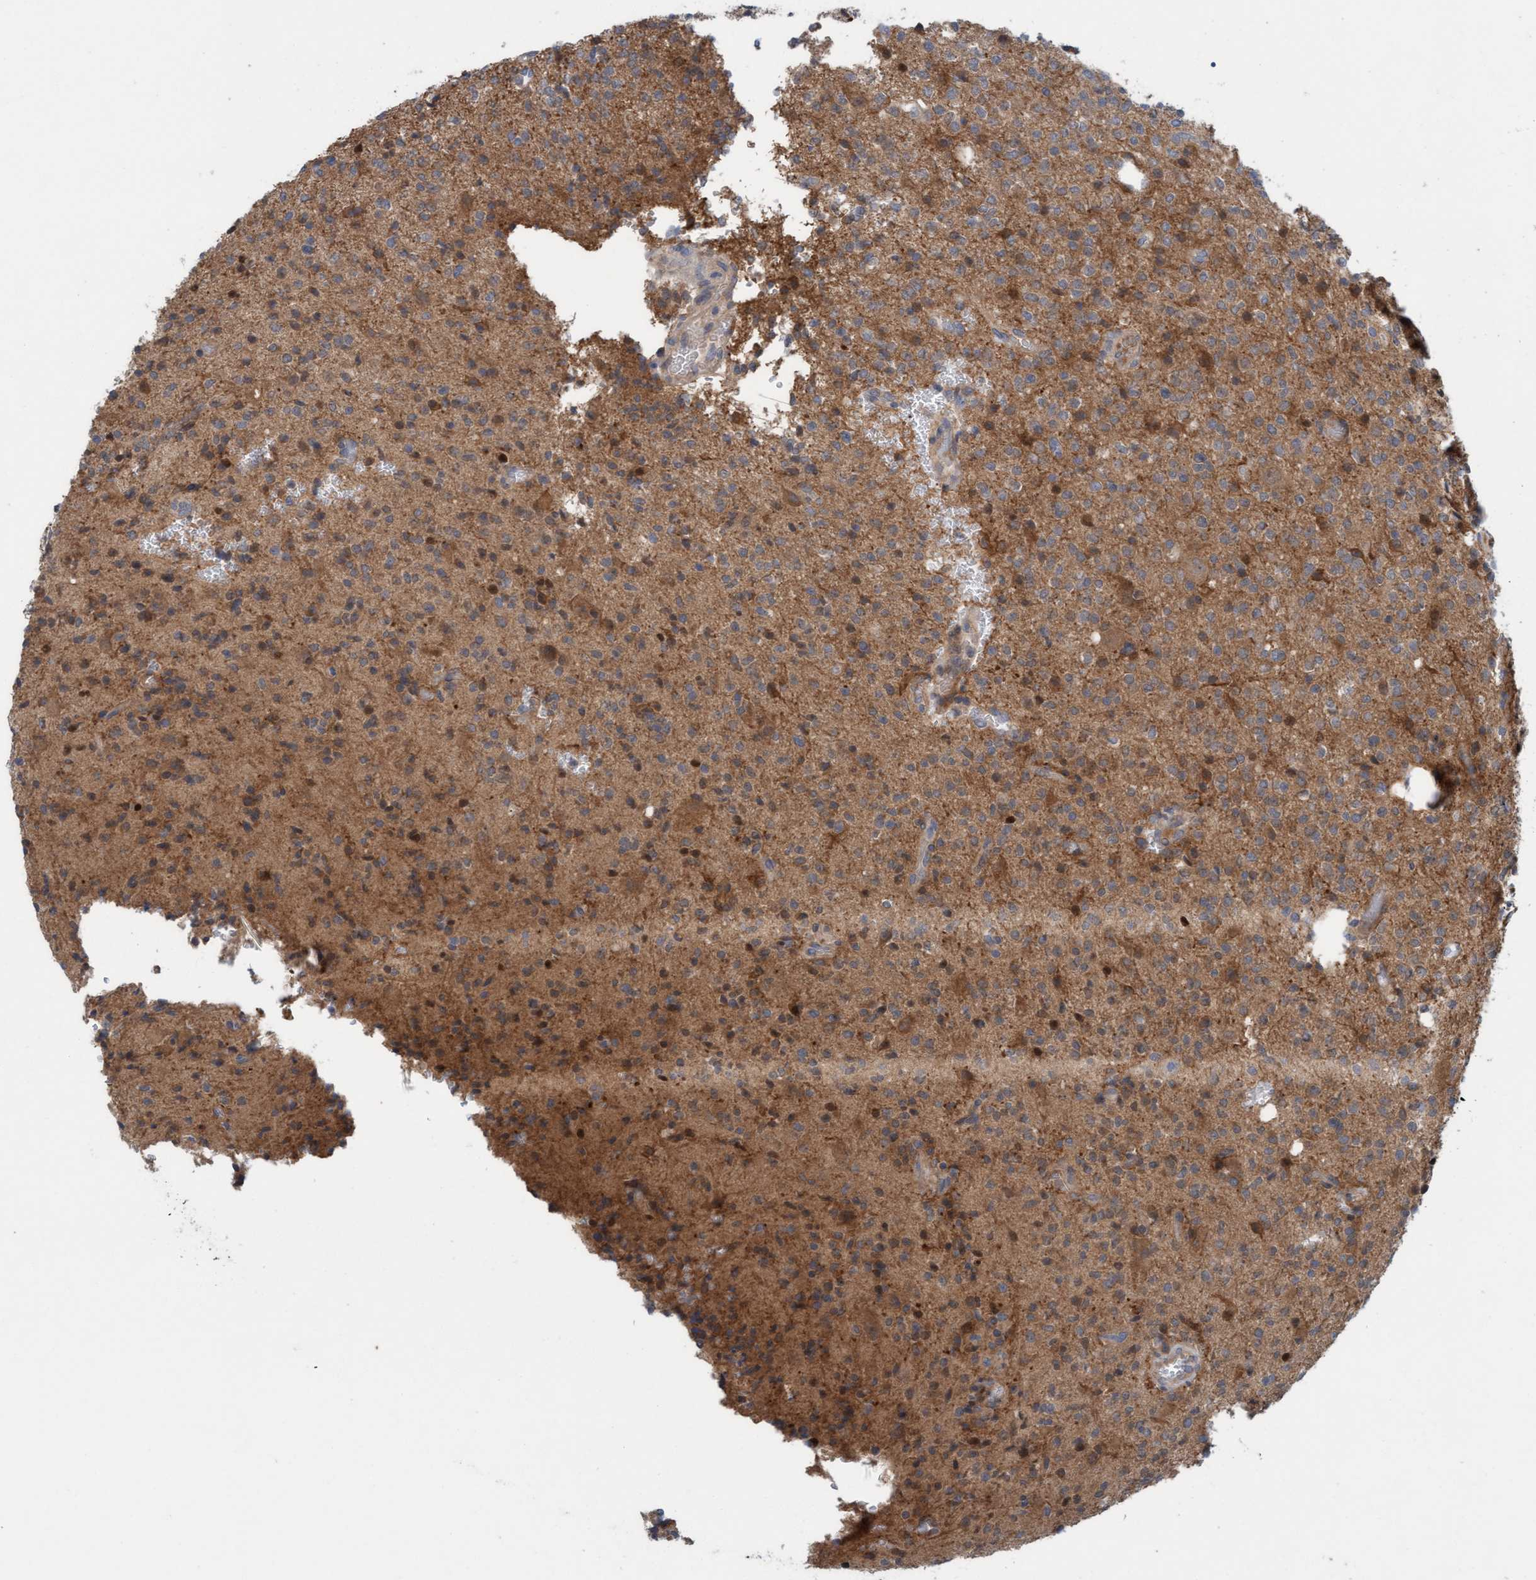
{"staining": {"intensity": "weak", "quantity": "25%-75%", "location": "cytoplasmic/membranous"}, "tissue": "glioma", "cell_type": "Tumor cells", "image_type": "cancer", "snomed": [{"axis": "morphology", "description": "Glioma, malignant, High grade"}, {"axis": "topography", "description": "Brain"}], "caption": "IHC of human glioma displays low levels of weak cytoplasmic/membranous positivity in about 25%-75% of tumor cells.", "gene": "KLHL25", "patient": {"sex": "male", "age": 34}}